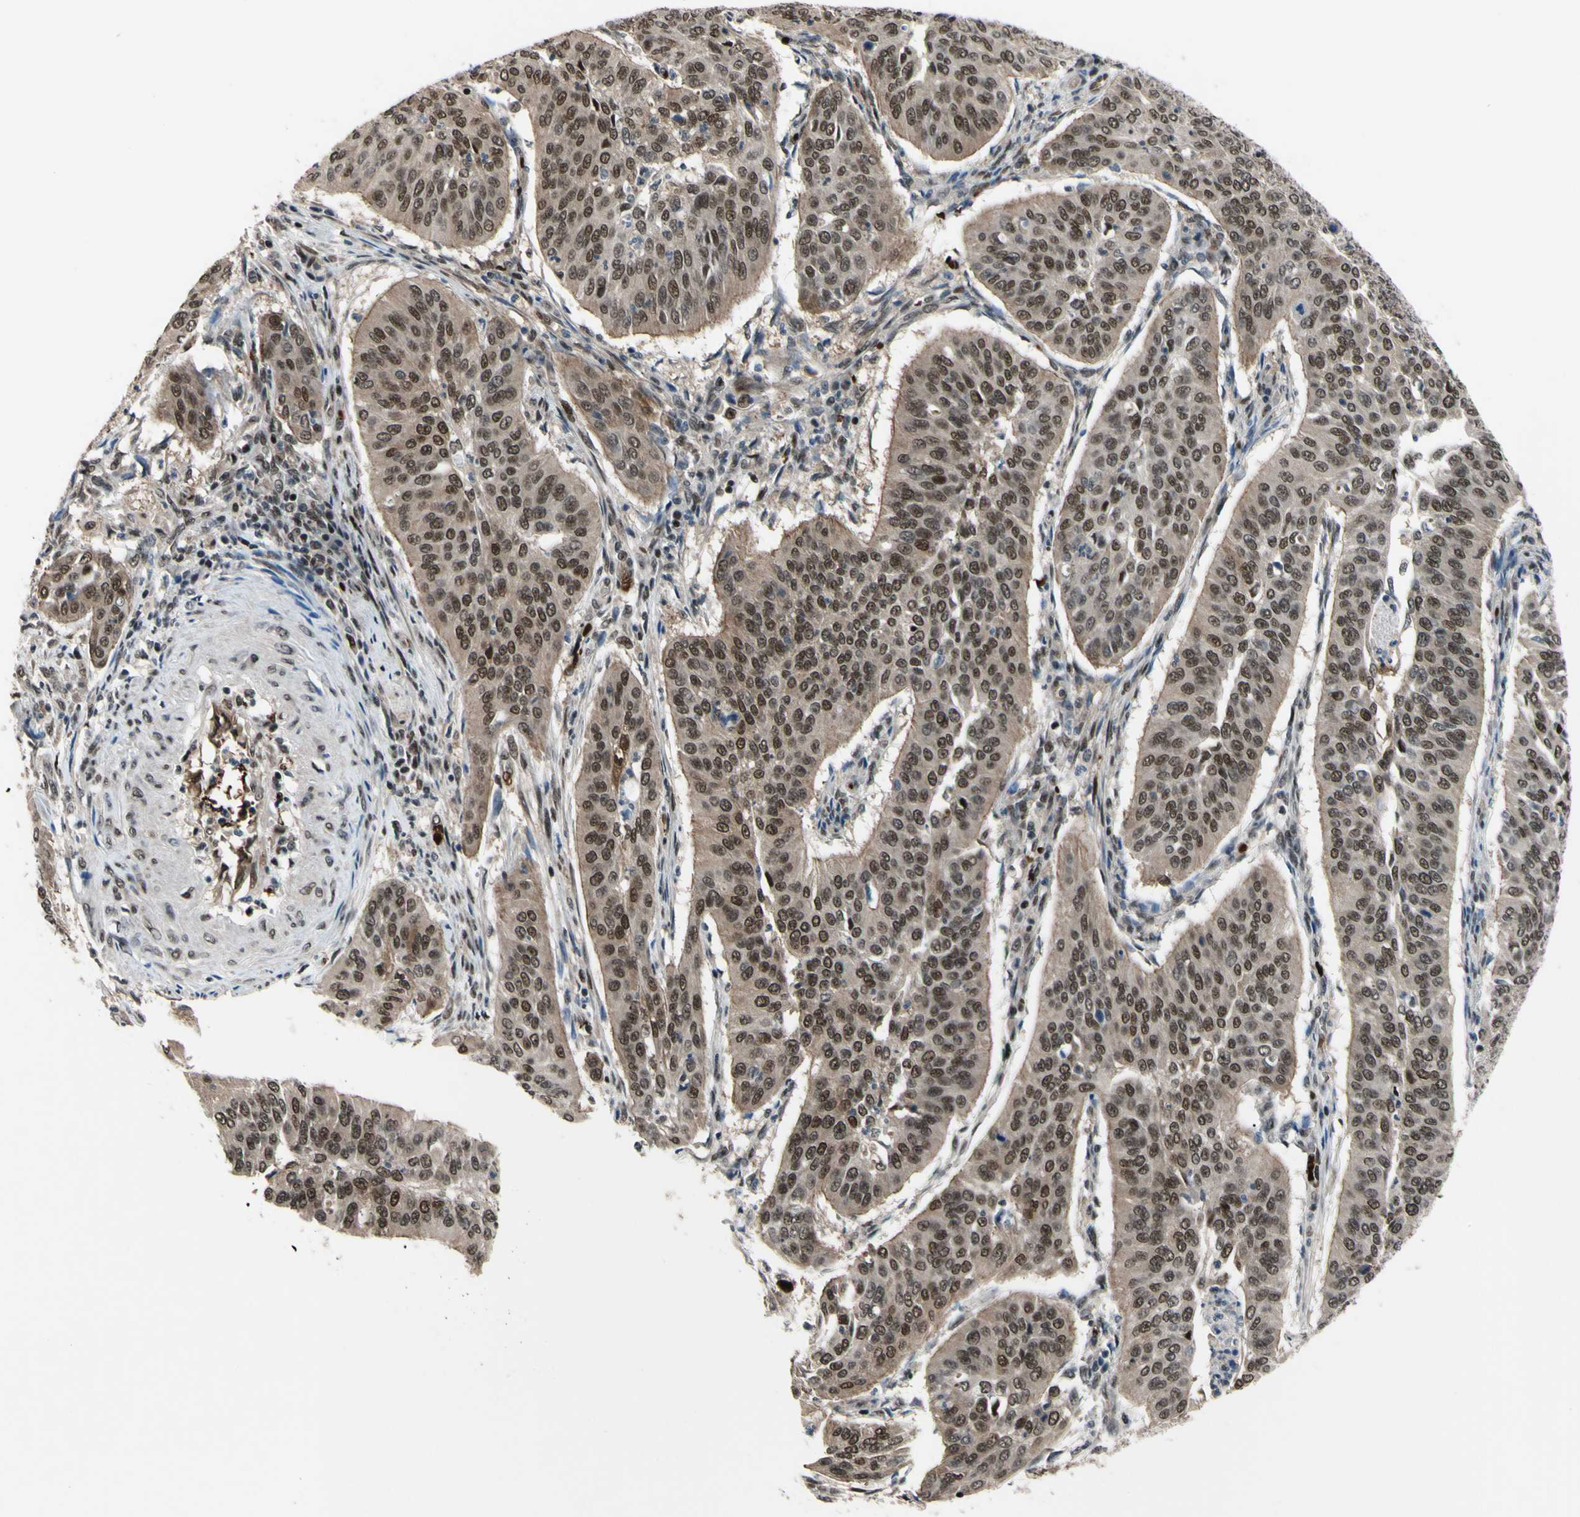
{"staining": {"intensity": "moderate", "quantity": ">75%", "location": "cytoplasmic/membranous,nuclear"}, "tissue": "cervical cancer", "cell_type": "Tumor cells", "image_type": "cancer", "snomed": [{"axis": "morphology", "description": "Normal tissue, NOS"}, {"axis": "morphology", "description": "Squamous cell carcinoma, NOS"}, {"axis": "topography", "description": "Cervix"}], "caption": "Immunohistochemistry histopathology image of cervical squamous cell carcinoma stained for a protein (brown), which displays medium levels of moderate cytoplasmic/membranous and nuclear staining in approximately >75% of tumor cells.", "gene": "THAP12", "patient": {"sex": "female", "age": 39}}